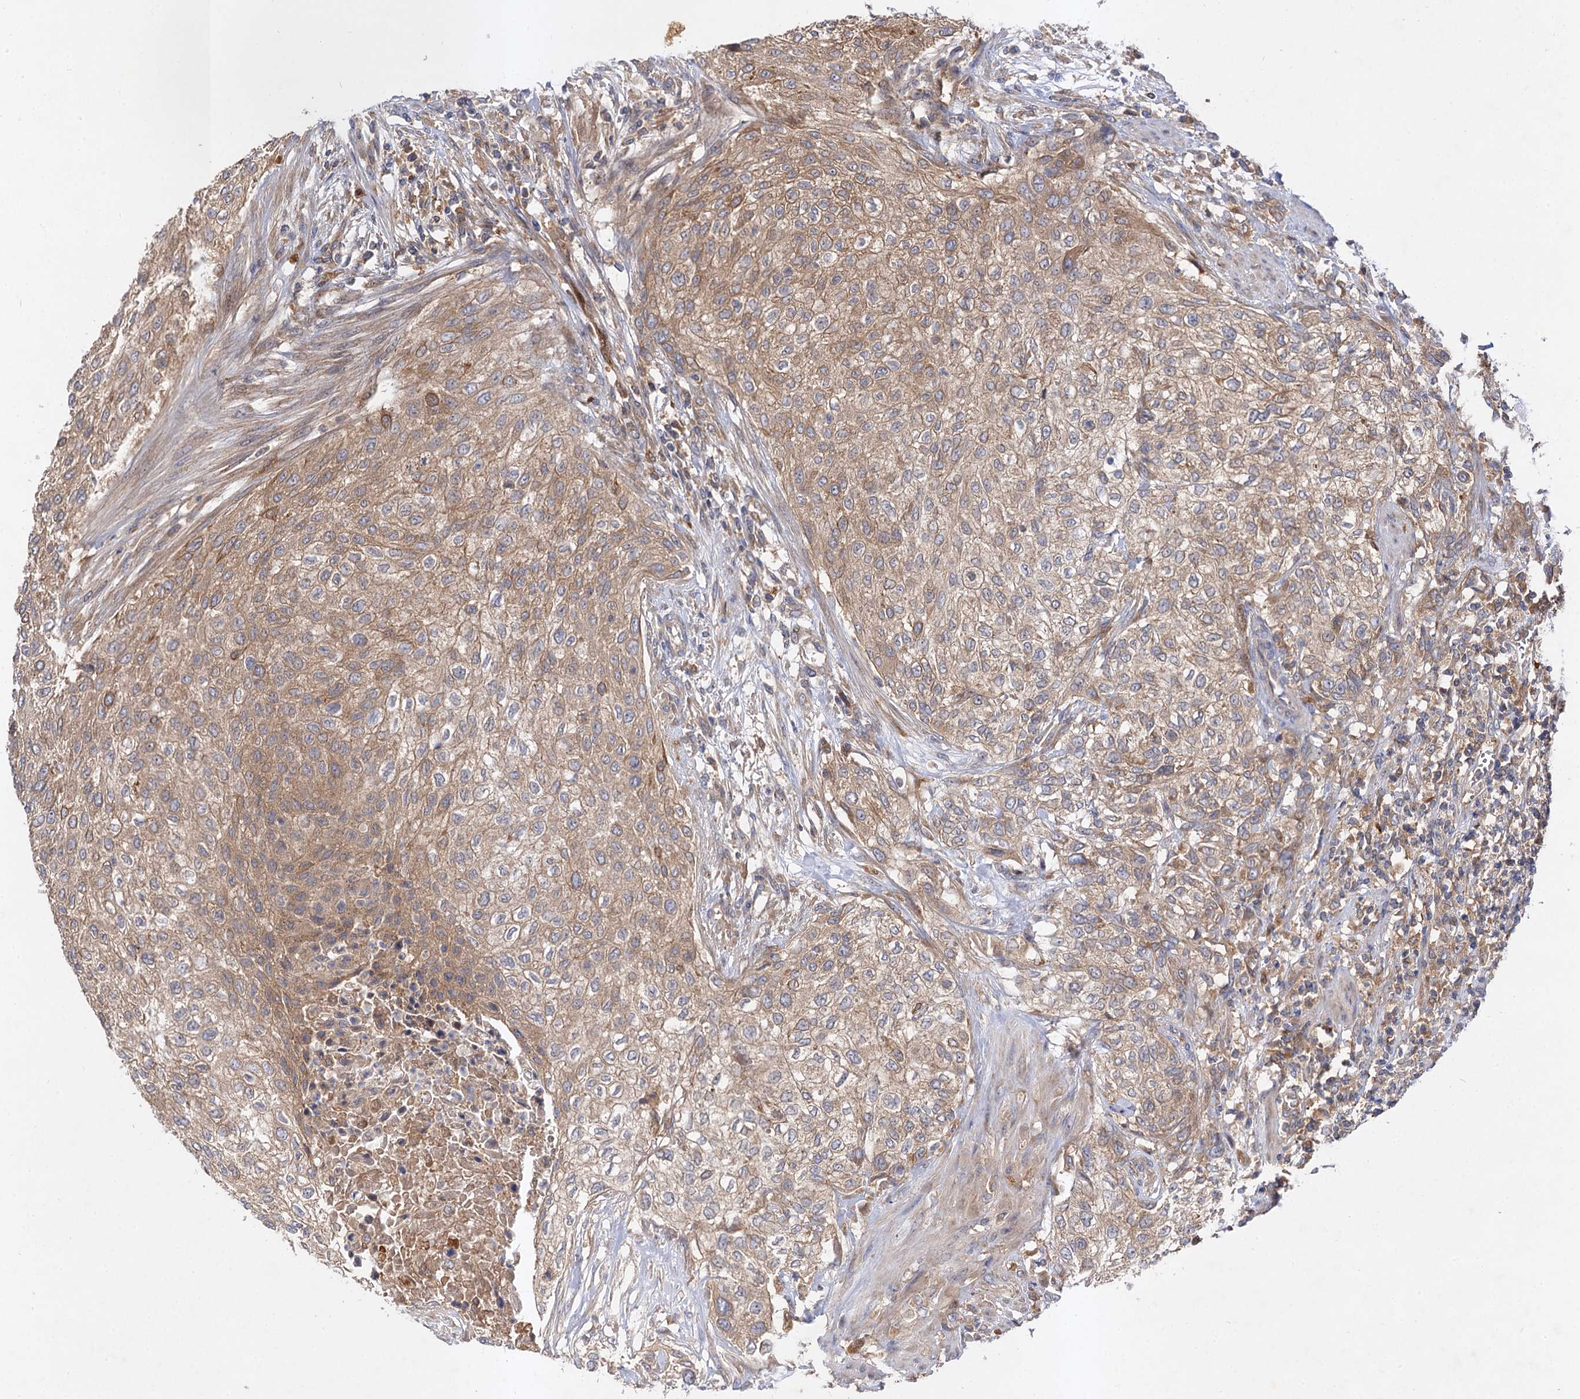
{"staining": {"intensity": "moderate", "quantity": ">75%", "location": "cytoplasmic/membranous"}, "tissue": "urothelial cancer", "cell_type": "Tumor cells", "image_type": "cancer", "snomed": [{"axis": "morphology", "description": "Urothelial carcinoma, High grade"}, {"axis": "topography", "description": "Urinary bladder"}], "caption": "Immunohistochemical staining of human high-grade urothelial carcinoma reveals moderate cytoplasmic/membranous protein positivity in about >75% of tumor cells.", "gene": "PATL1", "patient": {"sex": "male", "age": 35}}